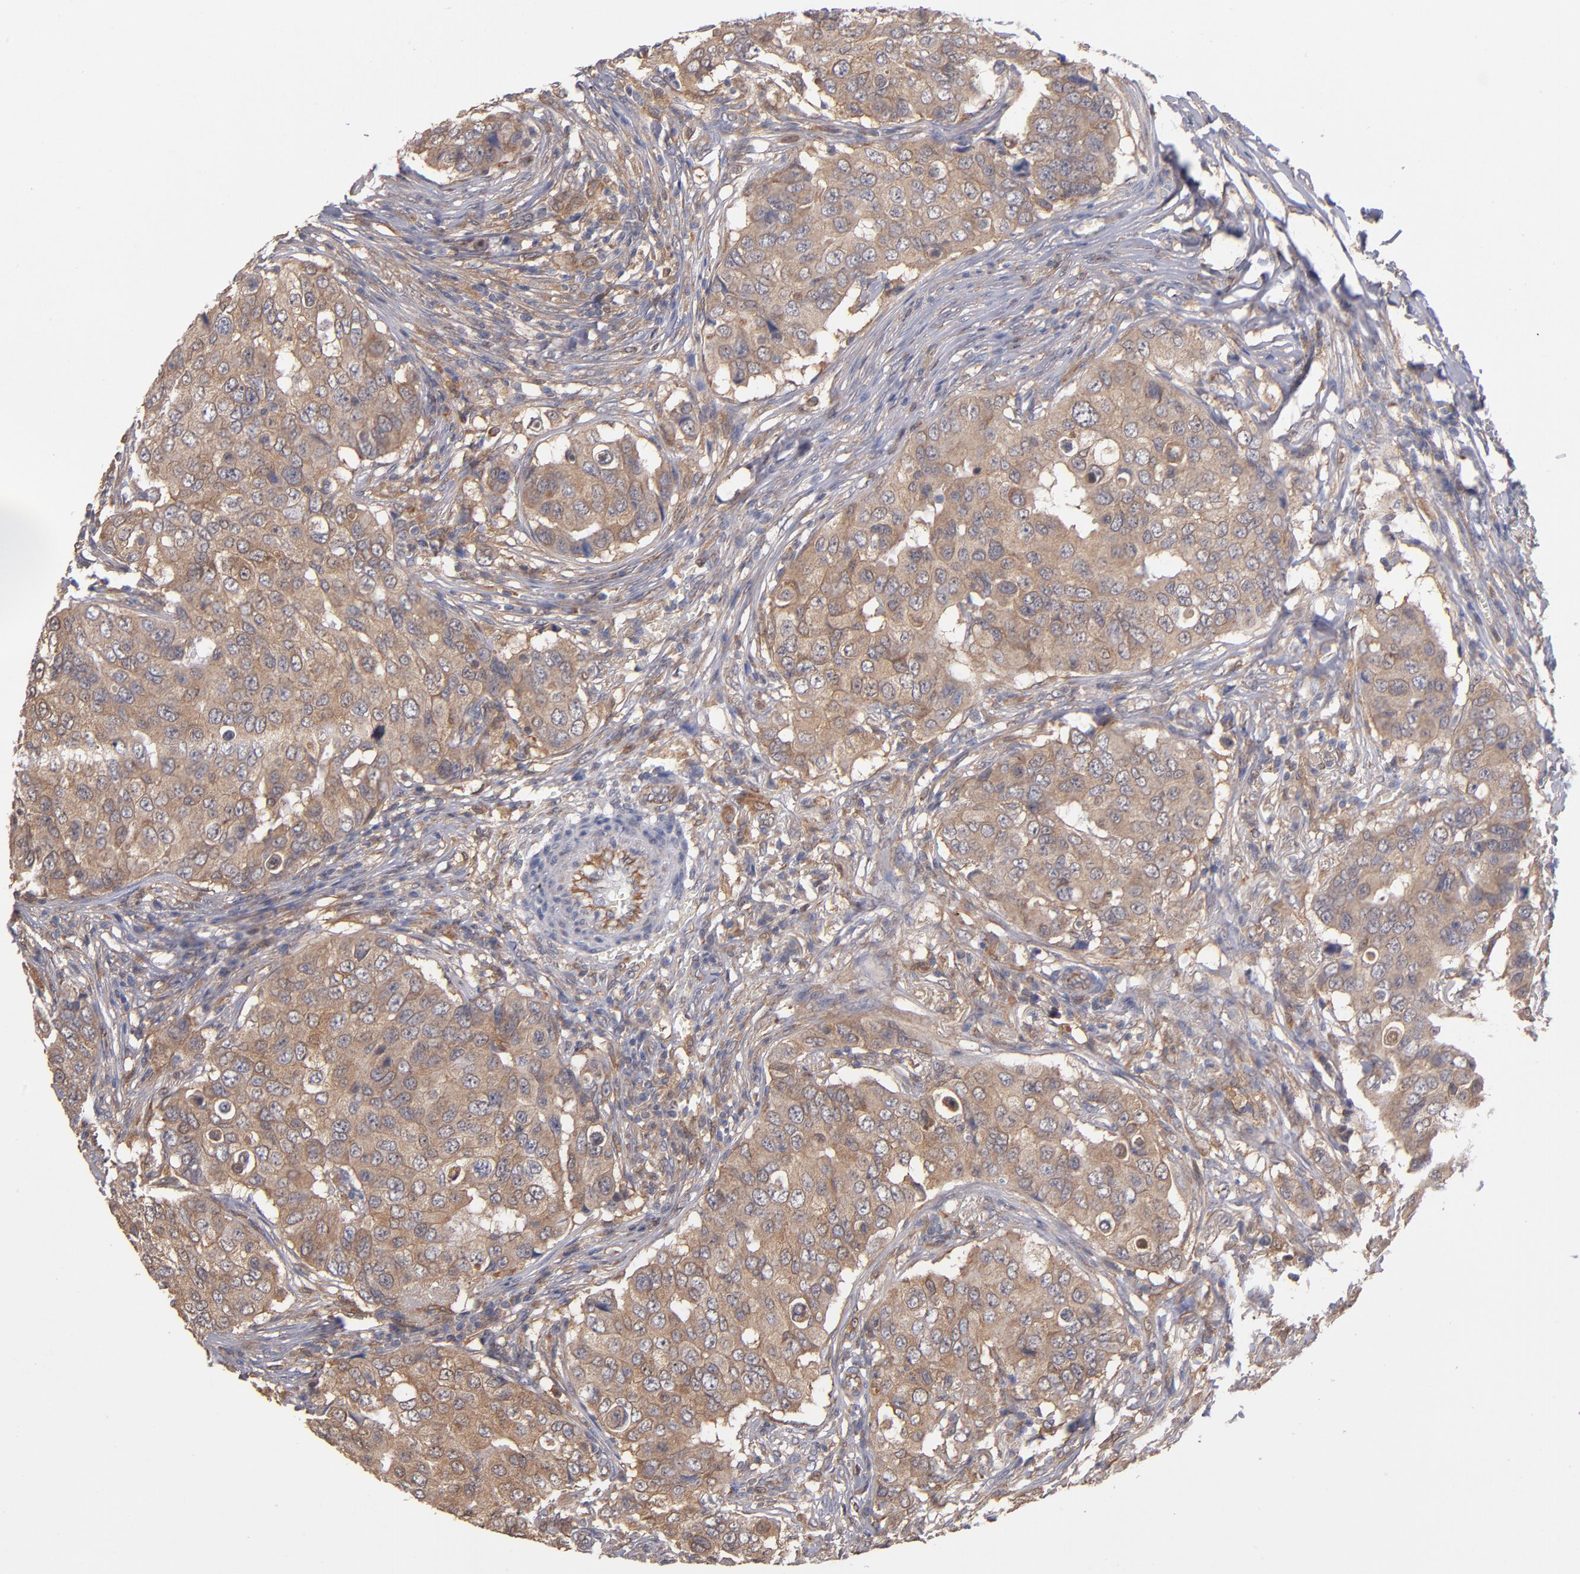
{"staining": {"intensity": "moderate", "quantity": ">75%", "location": "cytoplasmic/membranous"}, "tissue": "breast cancer", "cell_type": "Tumor cells", "image_type": "cancer", "snomed": [{"axis": "morphology", "description": "Duct carcinoma"}, {"axis": "topography", "description": "Breast"}], "caption": "Immunohistochemical staining of human breast invasive ductal carcinoma reveals medium levels of moderate cytoplasmic/membranous expression in about >75% of tumor cells.", "gene": "GMFG", "patient": {"sex": "female", "age": 54}}